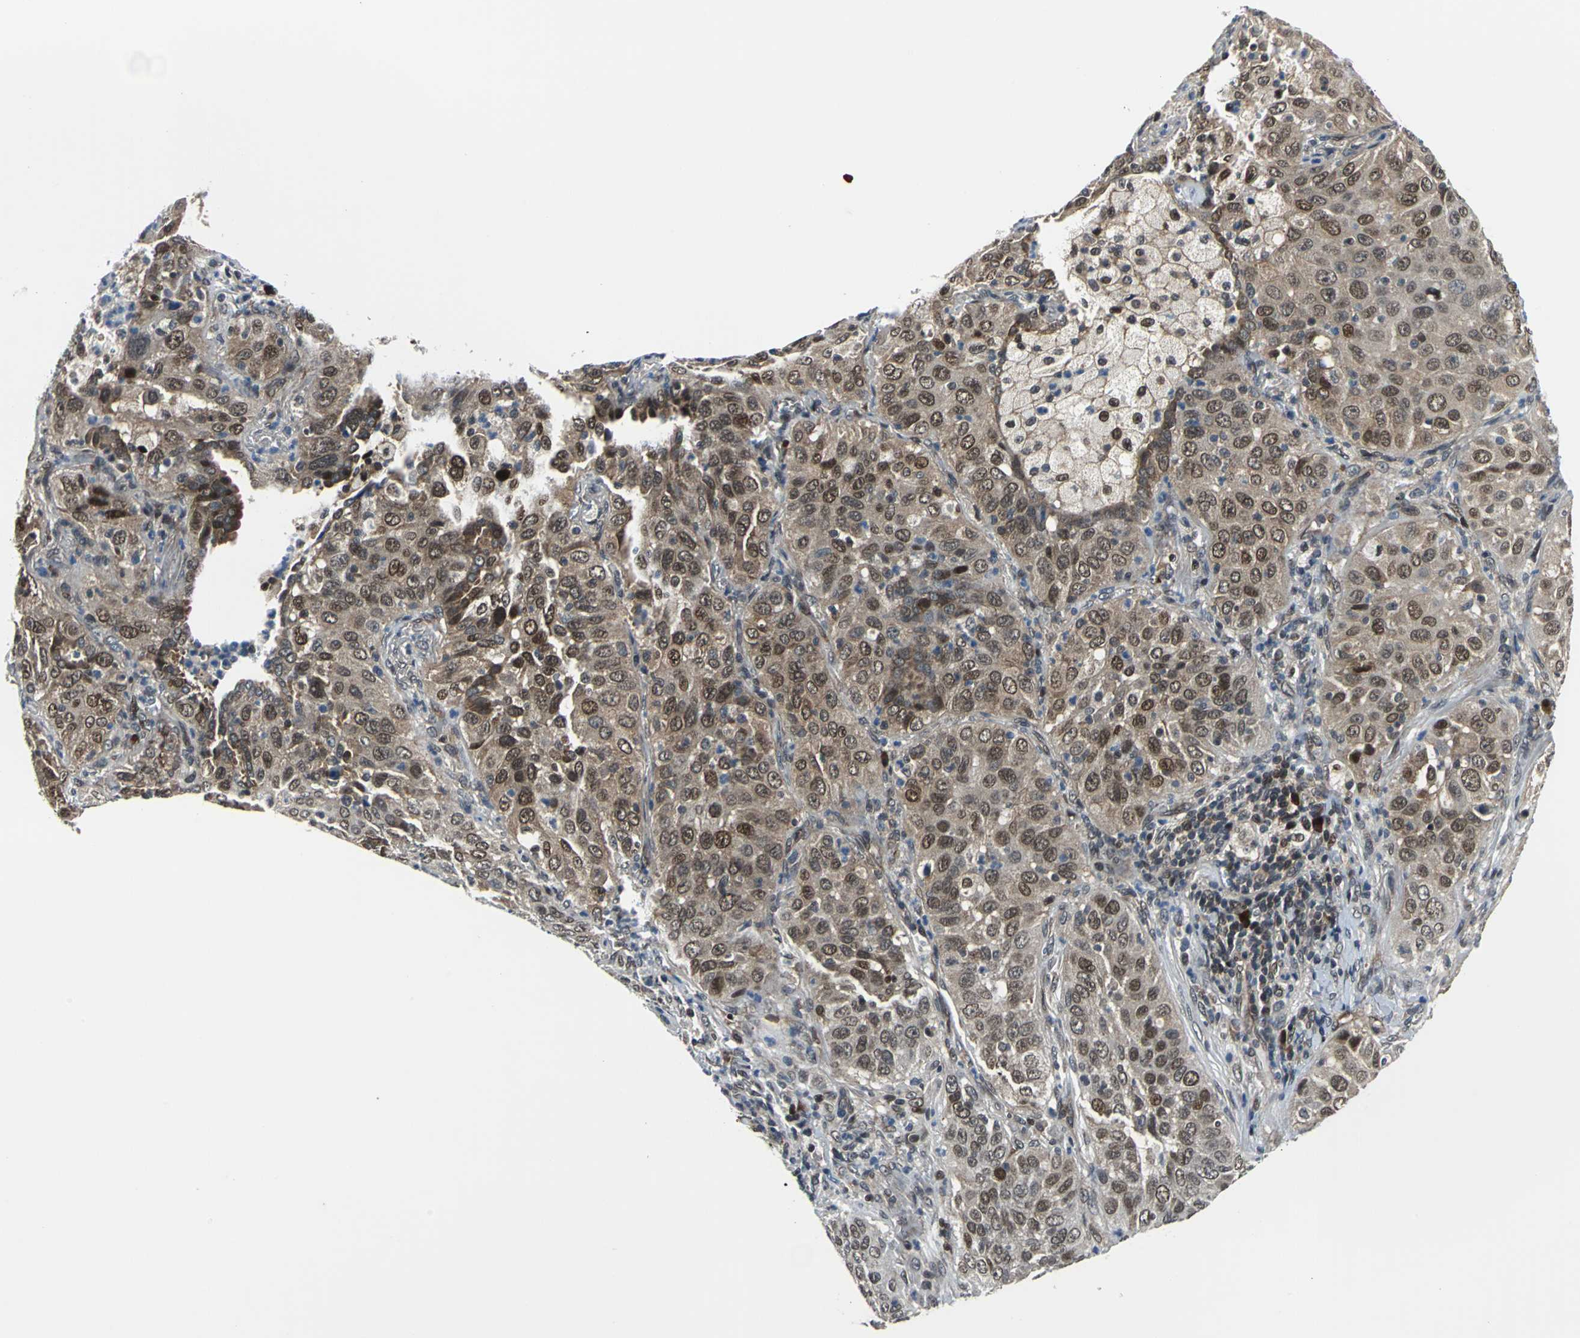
{"staining": {"intensity": "moderate", "quantity": ">75%", "location": "cytoplasmic/membranous,nuclear"}, "tissue": "lung cancer", "cell_type": "Tumor cells", "image_type": "cancer", "snomed": [{"axis": "morphology", "description": "Squamous cell carcinoma, NOS"}, {"axis": "topography", "description": "Lung"}], "caption": "A medium amount of moderate cytoplasmic/membranous and nuclear expression is present in approximately >75% of tumor cells in lung squamous cell carcinoma tissue.", "gene": "POLR3K", "patient": {"sex": "female", "age": 67}}